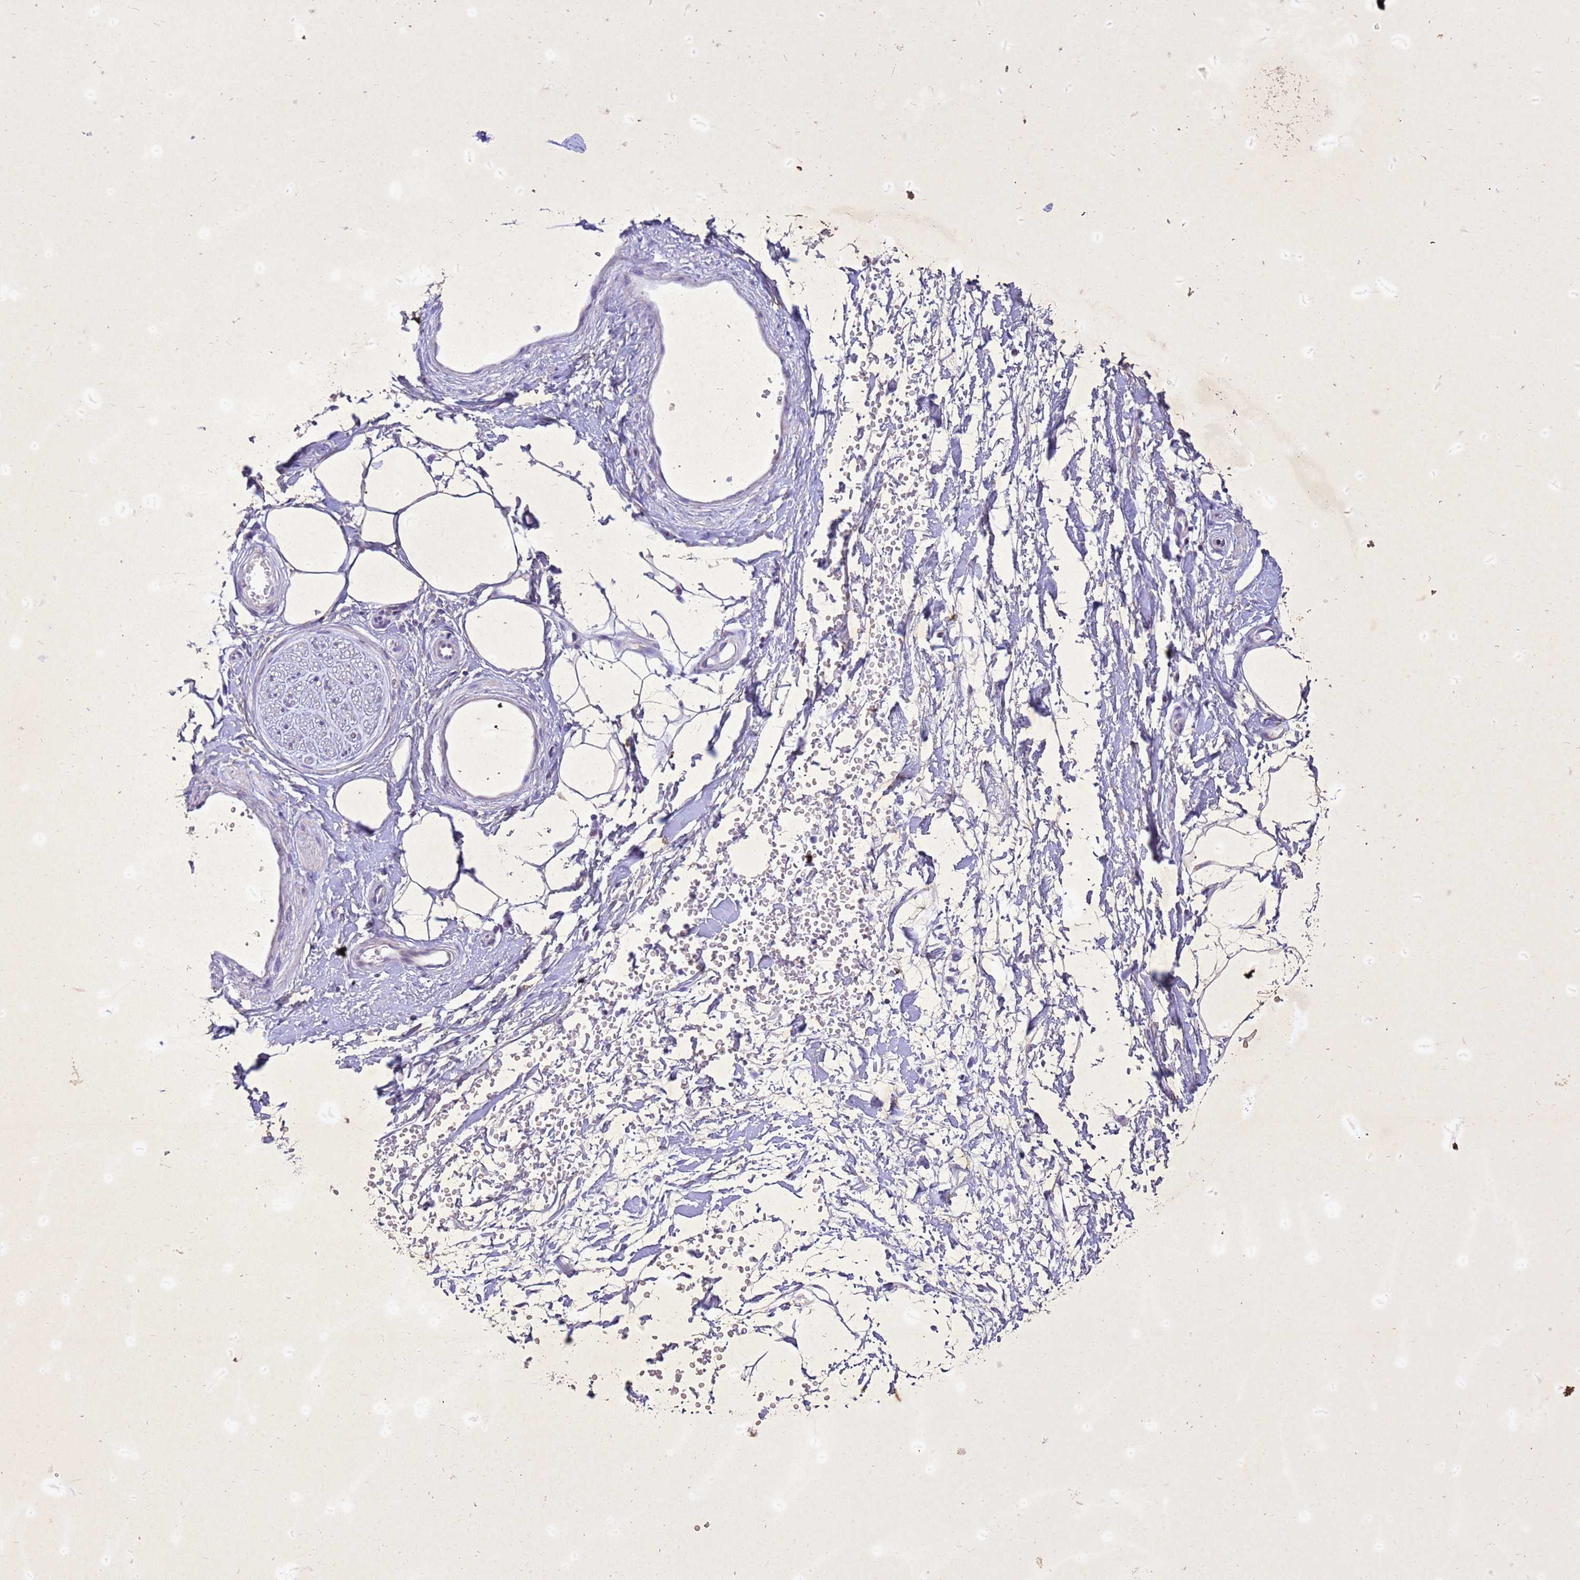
{"staining": {"intensity": "negative", "quantity": "none", "location": "none"}, "tissue": "adipose tissue", "cell_type": "Adipocytes", "image_type": "normal", "snomed": [{"axis": "morphology", "description": "Normal tissue, NOS"}, {"axis": "topography", "description": "Soft tissue"}, {"axis": "topography", "description": "Adipose tissue"}, {"axis": "topography", "description": "Vascular tissue"}, {"axis": "topography", "description": "Peripheral nerve tissue"}], "caption": "Immunohistochemistry histopathology image of unremarkable adipose tissue: human adipose tissue stained with DAB exhibits no significant protein staining in adipocytes.", "gene": "COPS9", "patient": {"sex": "male", "age": 74}}